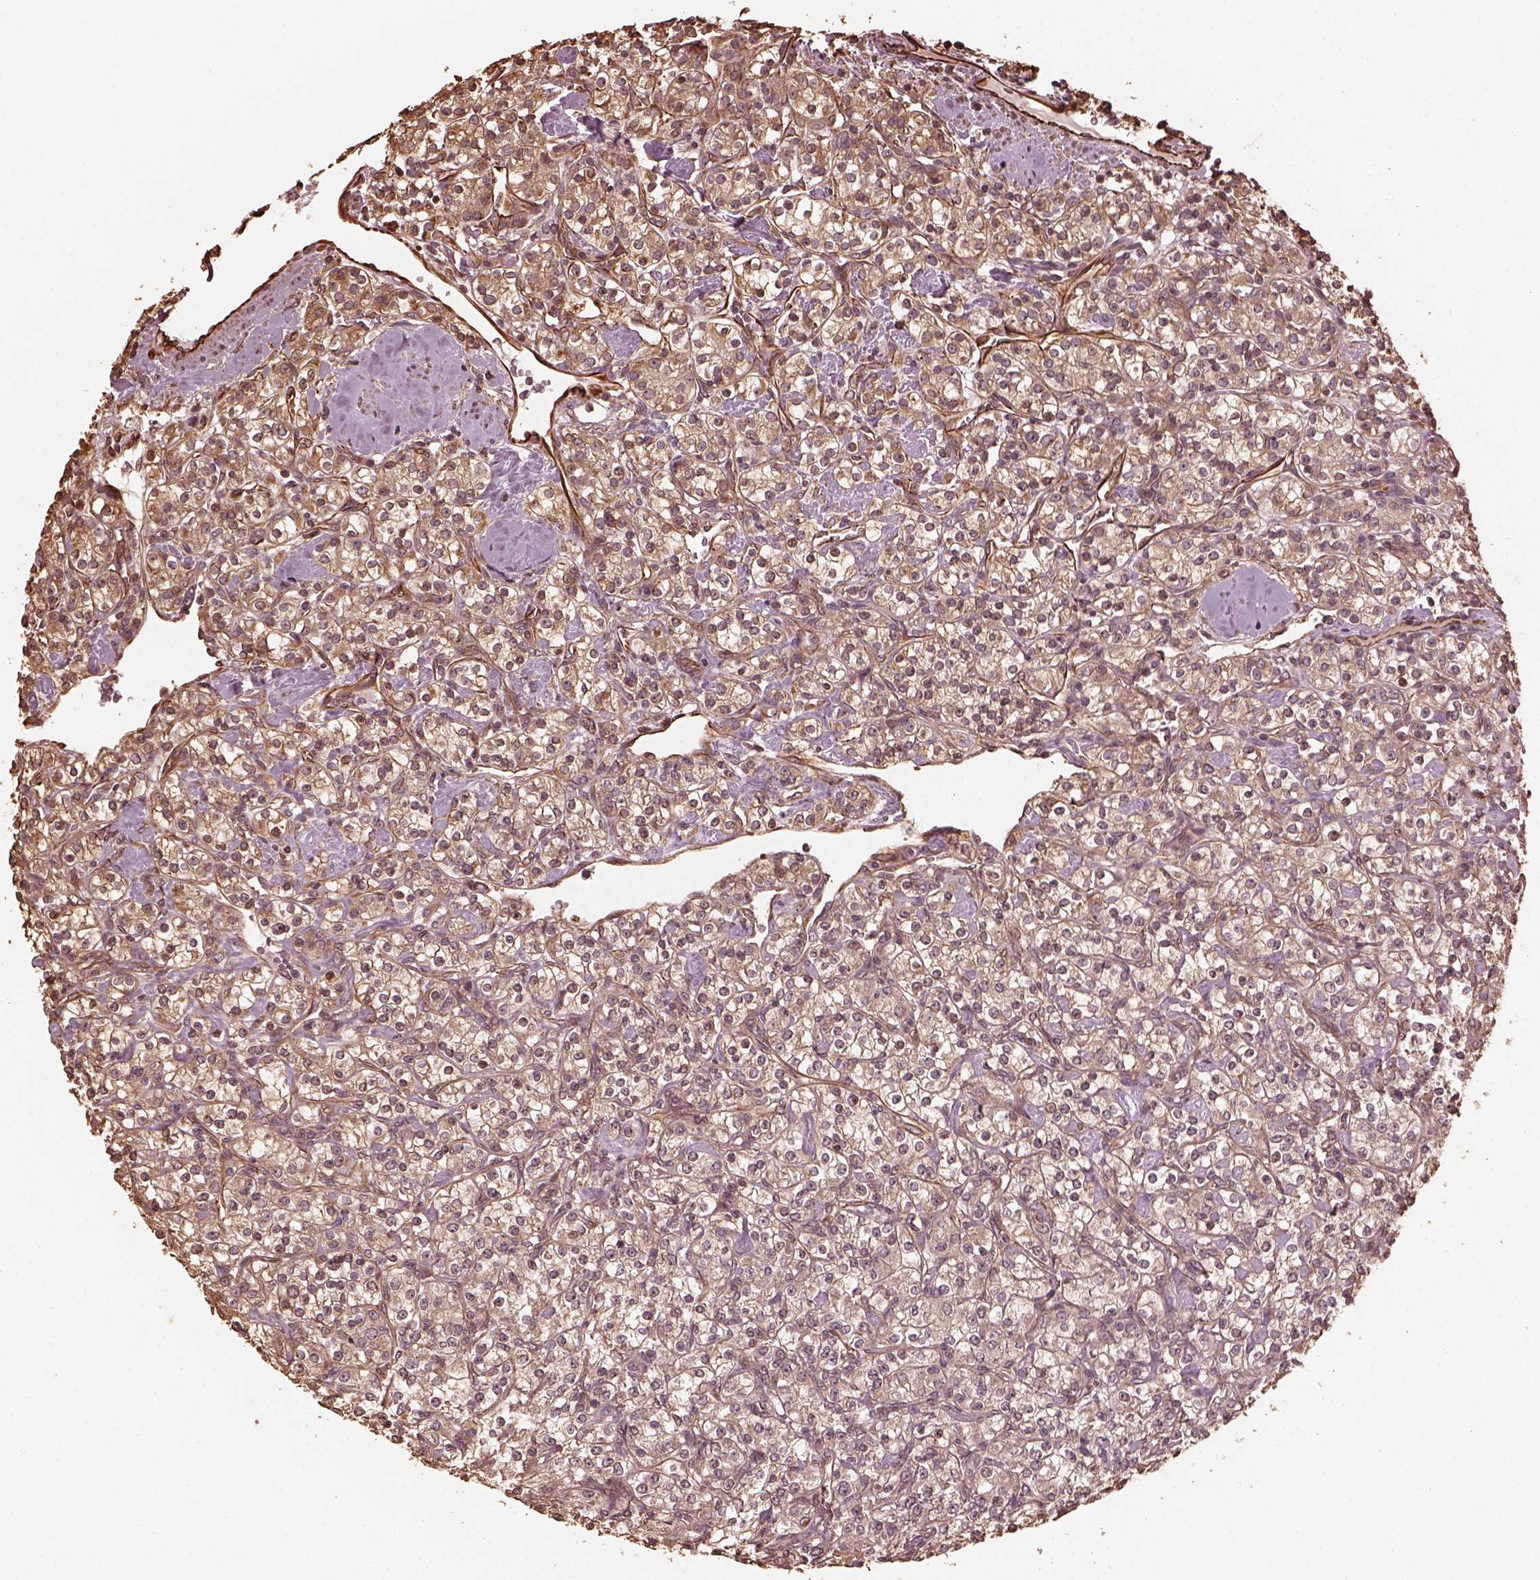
{"staining": {"intensity": "moderate", "quantity": ">75%", "location": "cytoplasmic/membranous"}, "tissue": "renal cancer", "cell_type": "Tumor cells", "image_type": "cancer", "snomed": [{"axis": "morphology", "description": "Adenocarcinoma, NOS"}, {"axis": "topography", "description": "Kidney"}], "caption": "A micrograph showing moderate cytoplasmic/membranous staining in about >75% of tumor cells in renal cancer, as visualized by brown immunohistochemical staining.", "gene": "GTPBP1", "patient": {"sex": "male", "age": 77}}